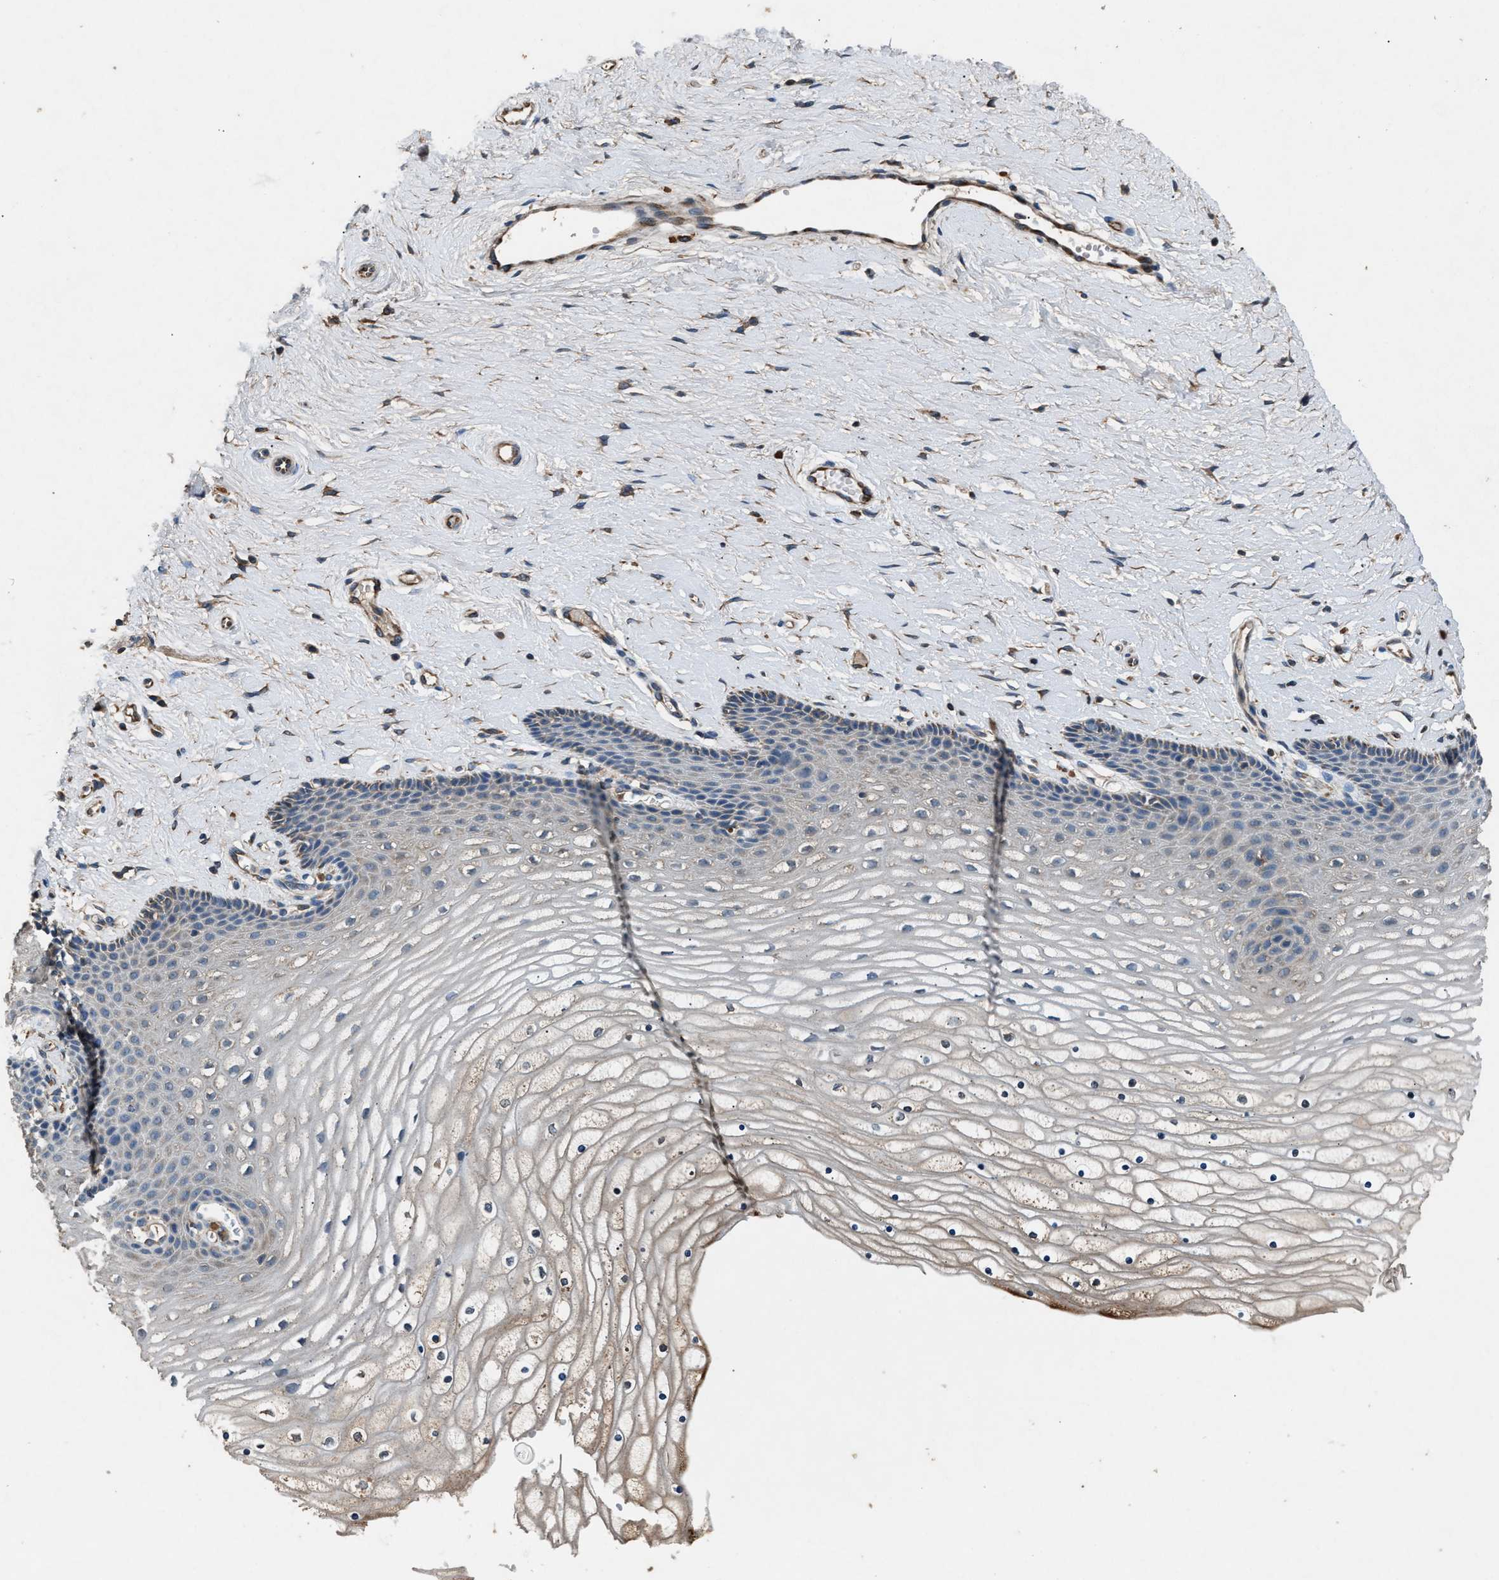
{"staining": {"intensity": "negative", "quantity": "none", "location": "none"}, "tissue": "cervix", "cell_type": "Glandular cells", "image_type": "normal", "snomed": [{"axis": "morphology", "description": "Normal tissue, NOS"}, {"axis": "topography", "description": "Cervix"}], "caption": "High magnification brightfield microscopy of benign cervix stained with DAB (brown) and counterstained with hematoxylin (blue): glandular cells show no significant staining. (DAB (3,3'-diaminobenzidine) immunohistochemistry with hematoxylin counter stain).", "gene": "PPID", "patient": {"sex": "female", "age": 39}}